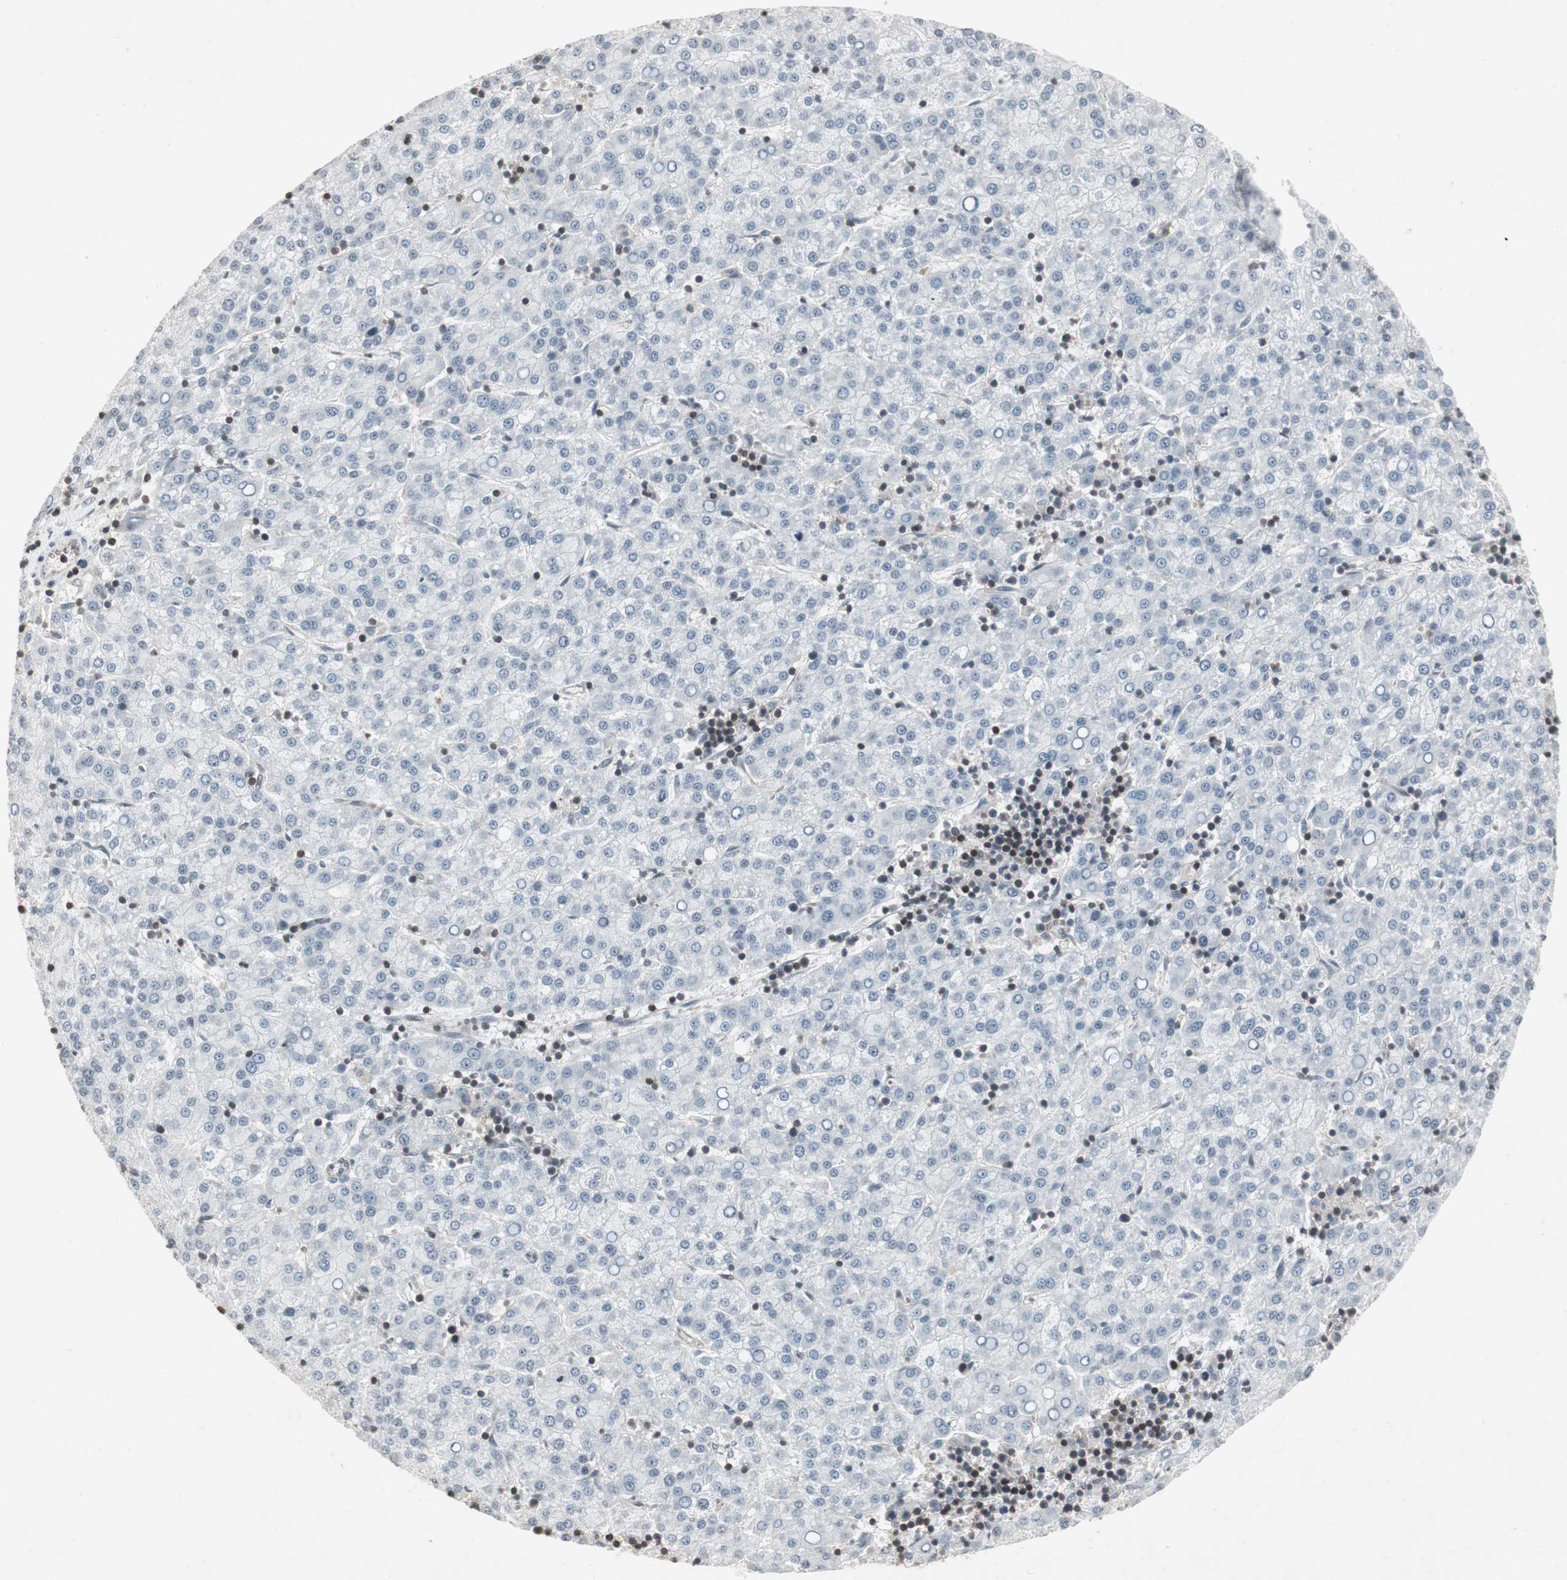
{"staining": {"intensity": "negative", "quantity": "none", "location": "none"}, "tissue": "liver cancer", "cell_type": "Tumor cells", "image_type": "cancer", "snomed": [{"axis": "morphology", "description": "Carcinoma, Hepatocellular, NOS"}, {"axis": "topography", "description": "Liver"}], "caption": "Liver cancer (hepatocellular carcinoma) was stained to show a protein in brown. There is no significant expression in tumor cells. (Immunohistochemistry (ihc), brightfield microscopy, high magnification).", "gene": "ARHGEF1", "patient": {"sex": "female", "age": 58}}